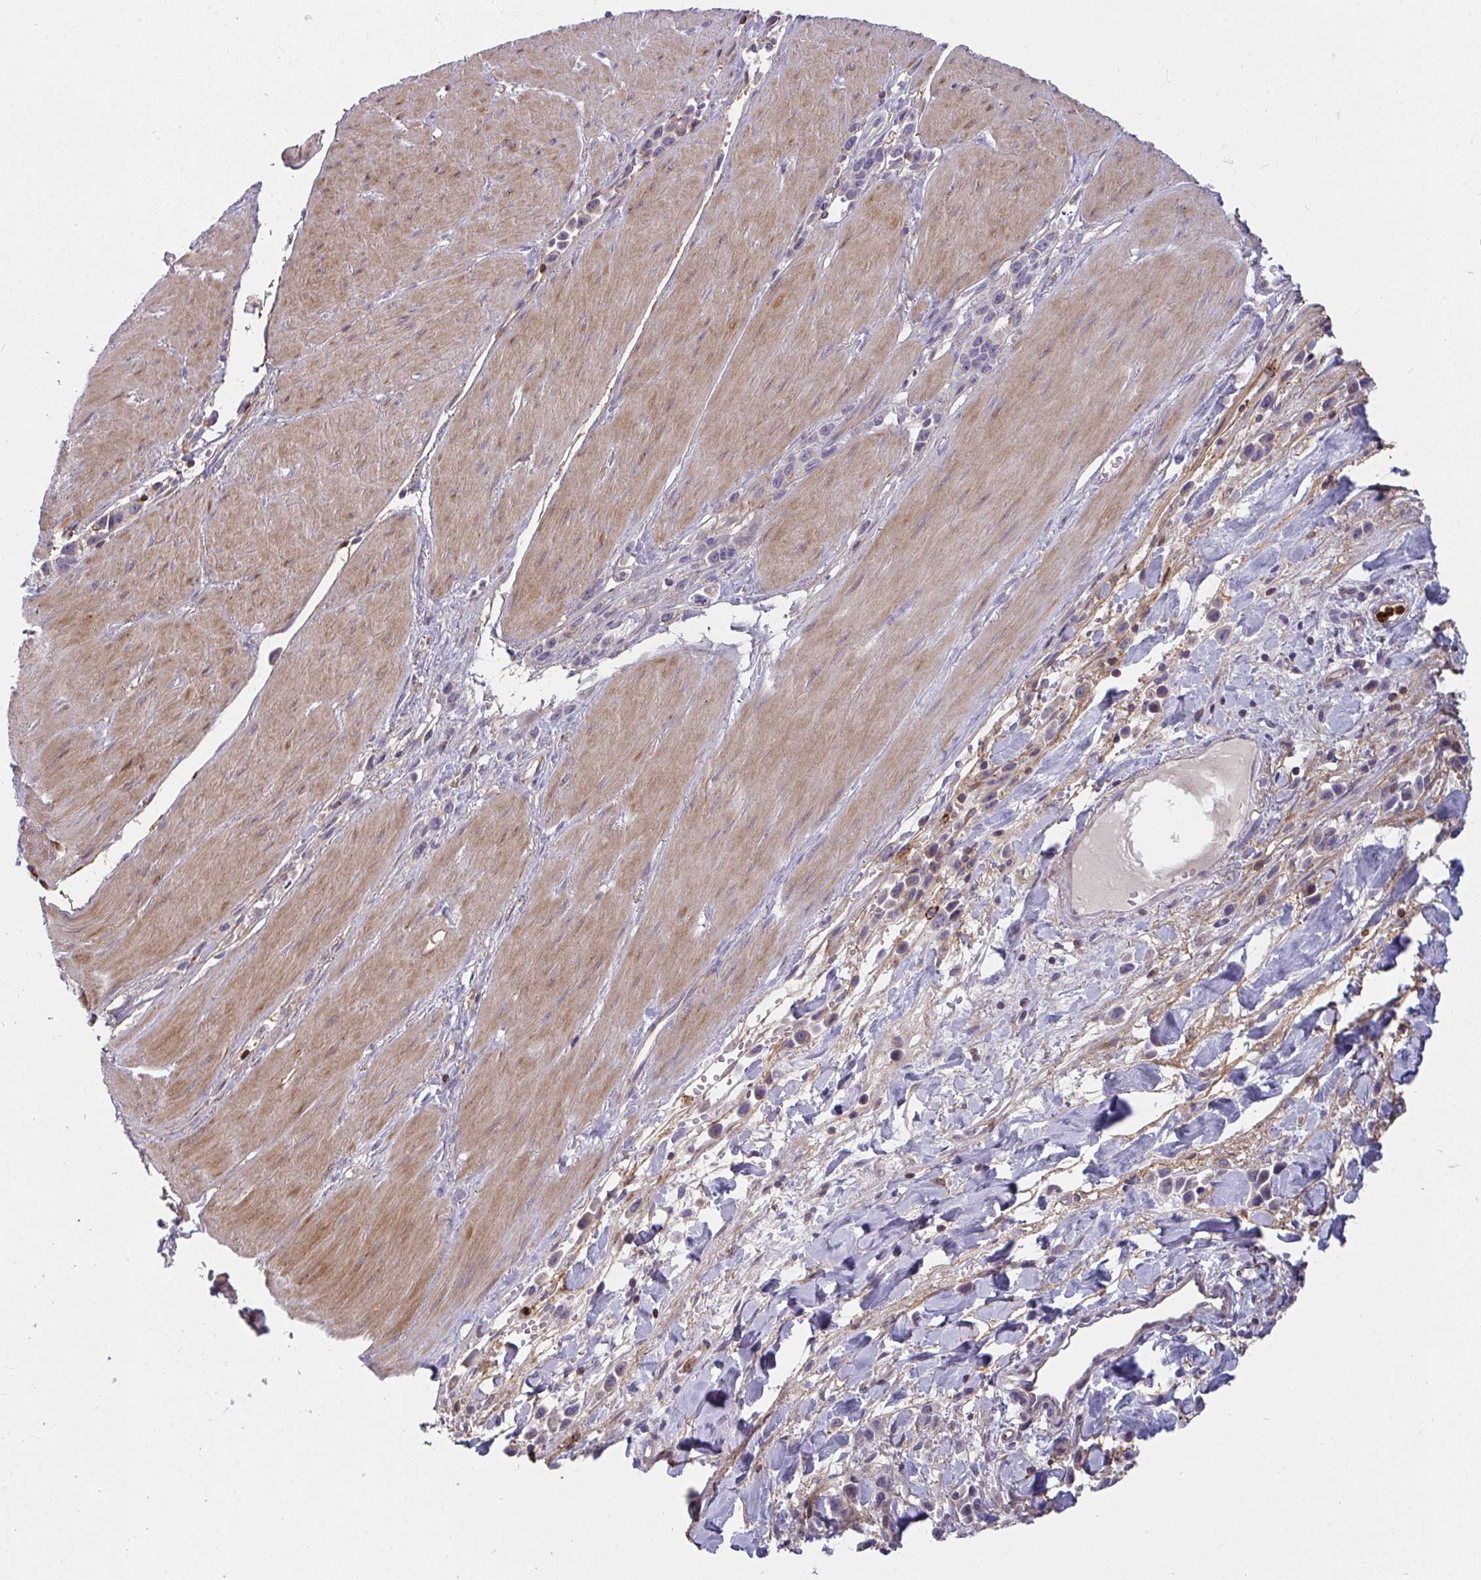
{"staining": {"intensity": "negative", "quantity": "none", "location": "none"}, "tissue": "stomach cancer", "cell_type": "Tumor cells", "image_type": "cancer", "snomed": [{"axis": "morphology", "description": "Adenocarcinoma, NOS"}, {"axis": "topography", "description": "Stomach"}], "caption": "Immunohistochemistry of human stomach adenocarcinoma reveals no staining in tumor cells.", "gene": "CSF3R", "patient": {"sex": "male", "age": 47}}